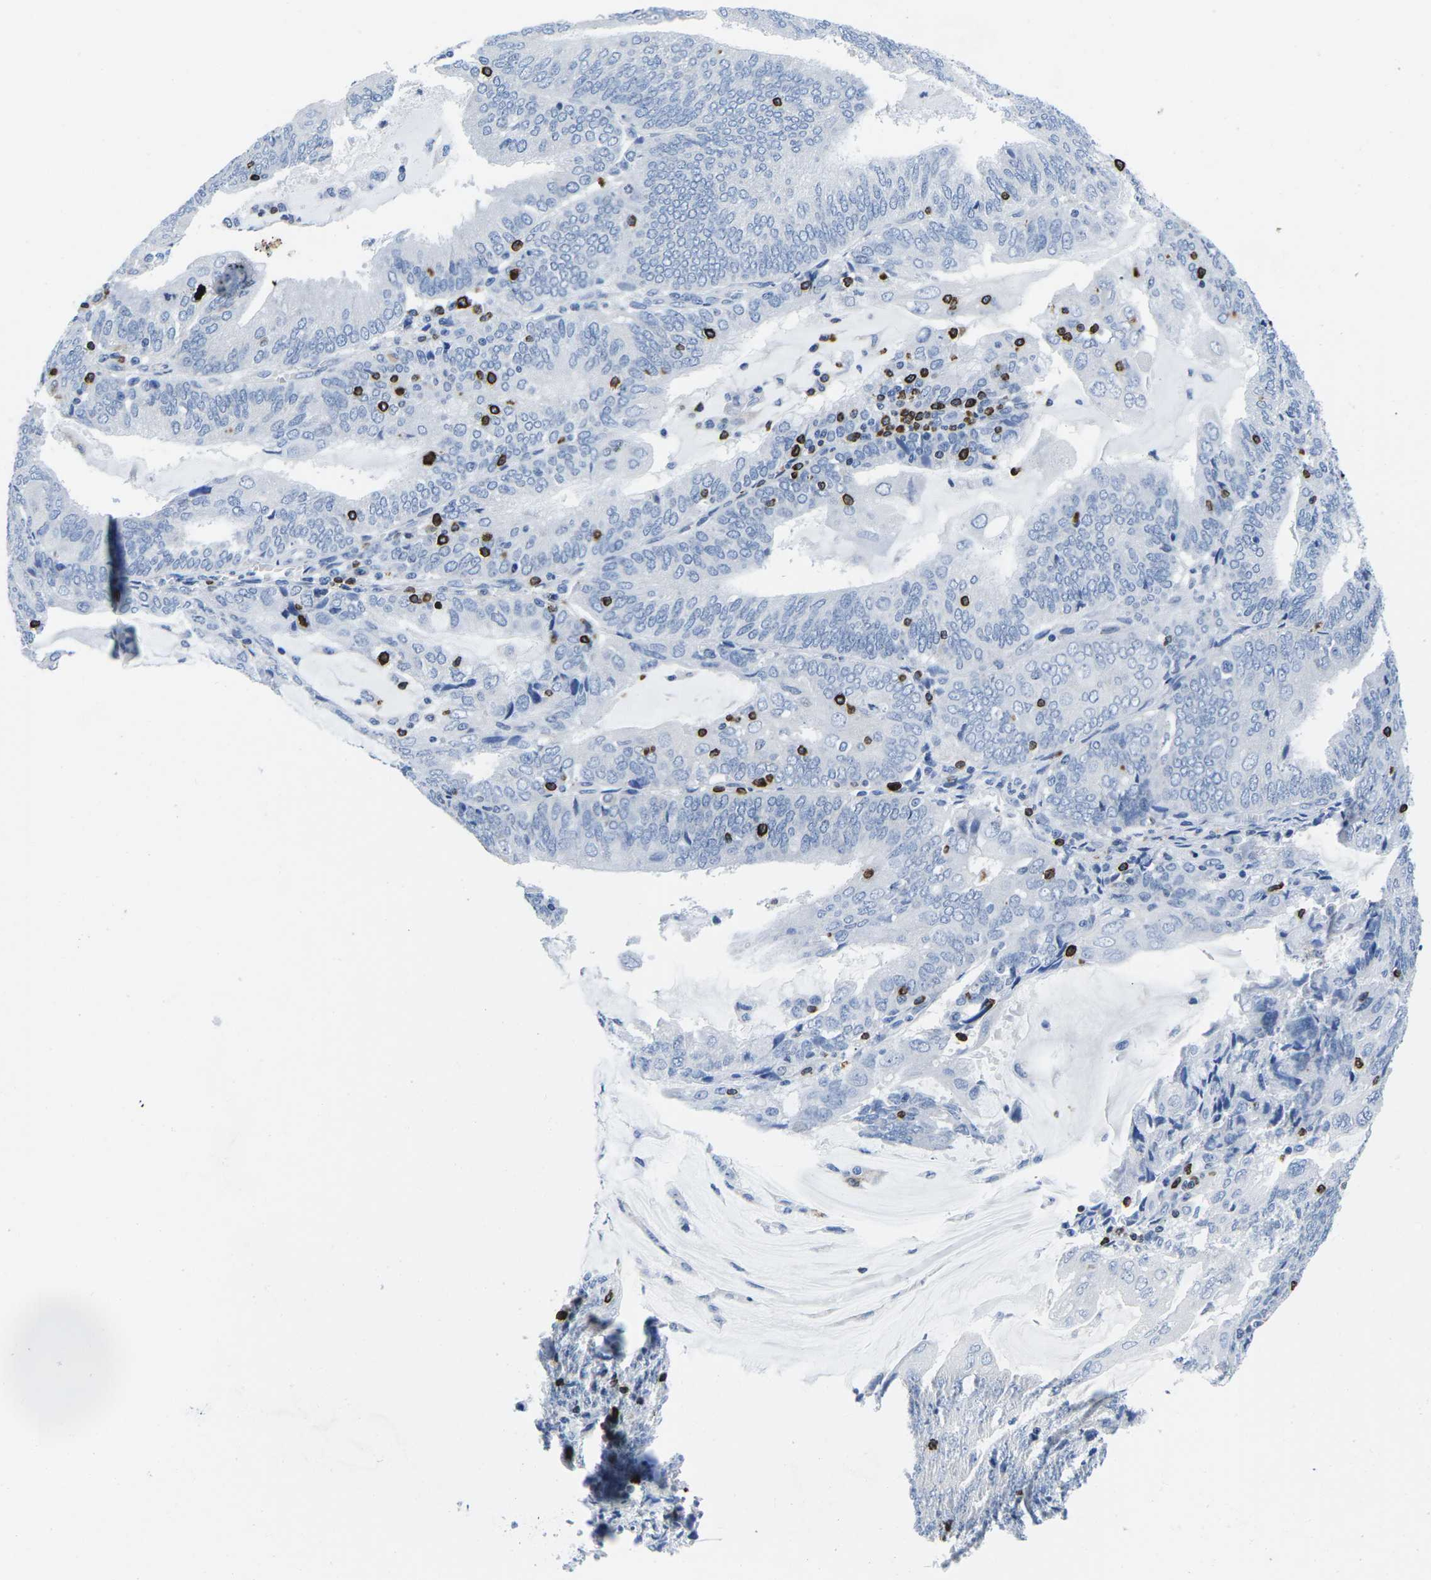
{"staining": {"intensity": "negative", "quantity": "none", "location": "none"}, "tissue": "endometrial cancer", "cell_type": "Tumor cells", "image_type": "cancer", "snomed": [{"axis": "morphology", "description": "Adenocarcinoma, NOS"}, {"axis": "topography", "description": "Endometrium"}], "caption": "Endometrial adenocarcinoma stained for a protein using immunohistochemistry (IHC) shows no staining tumor cells.", "gene": "CTSW", "patient": {"sex": "female", "age": 81}}